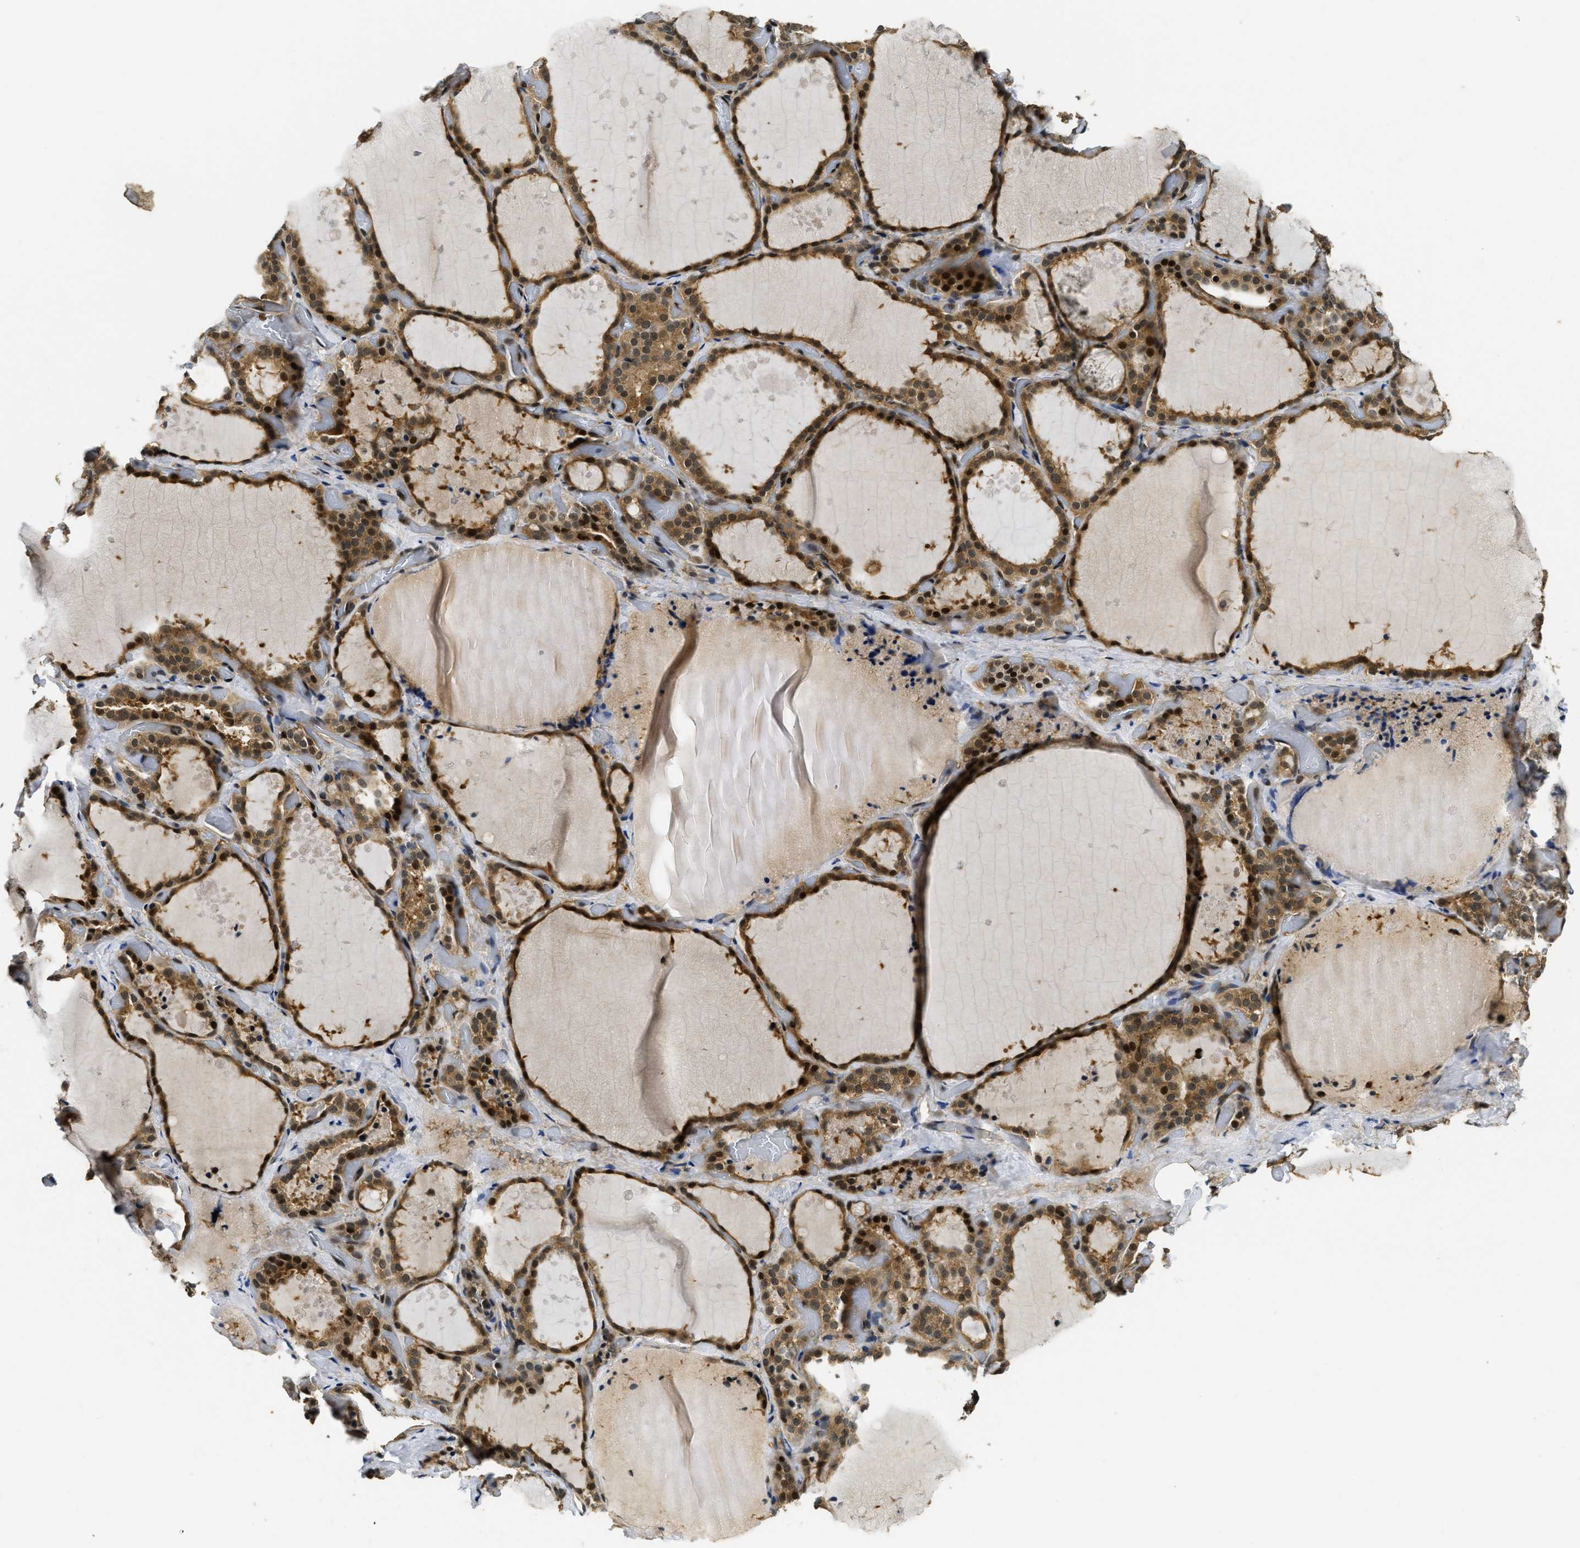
{"staining": {"intensity": "strong", "quantity": ">75%", "location": "cytoplasmic/membranous,nuclear"}, "tissue": "thyroid gland", "cell_type": "Glandular cells", "image_type": "normal", "snomed": [{"axis": "morphology", "description": "Normal tissue, NOS"}, {"axis": "topography", "description": "Thyroid gland"}], "caption": "A brown stain labels strong cytoplasmic/membranous,nuclear expression of a protein in glandular cells of benign human thyroid gland. The staining is performed using DAB brown chromogen to label protein expression. The nuclei are counter-stained blue using hematoxylin.", "gene": "ADSL", "patient": {"sex": "female", "age": 44}}